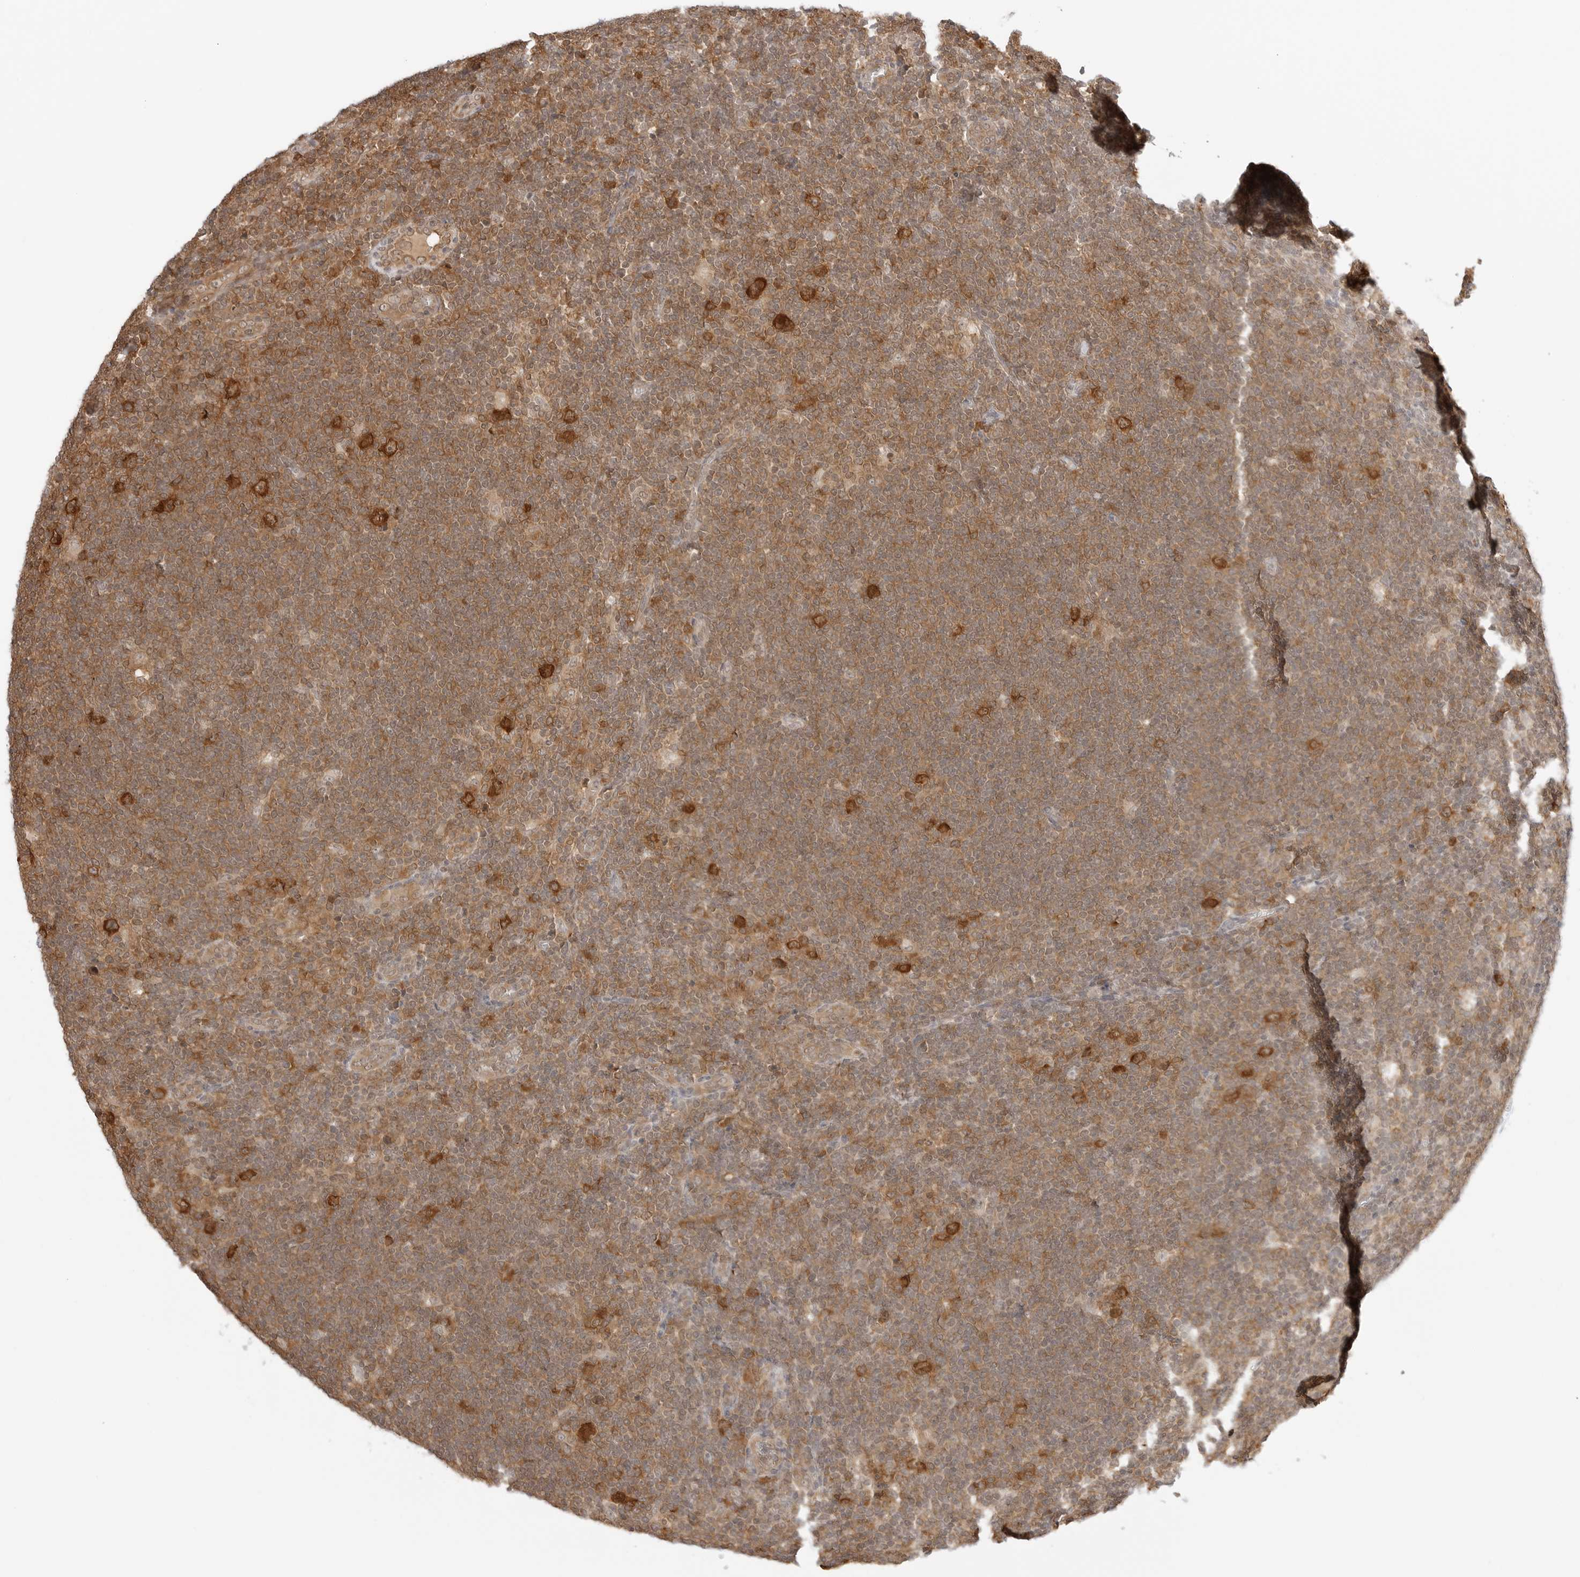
{"staining": {"intensity": "strong", "quantity": ">75%", "location": "cytoplasmic/membranous"}, "tissue": "lymphoma", "cell_type": "Tumor cells", "image_type": "cancer", "snomed": [{"axis": "morphology", "description": "Hodgkin's disease, NOS"}, {"axis": "topography", "description": "Lymph node"}], "caption": "This histopathology image demonstrates IHC staining of Hodgkin's disease, with high strong cytoplasmic/membranous staining in approximately >75% of tumor cells.", "gene": "NUDC", "patient": {"sex": "female", "age": 57}}